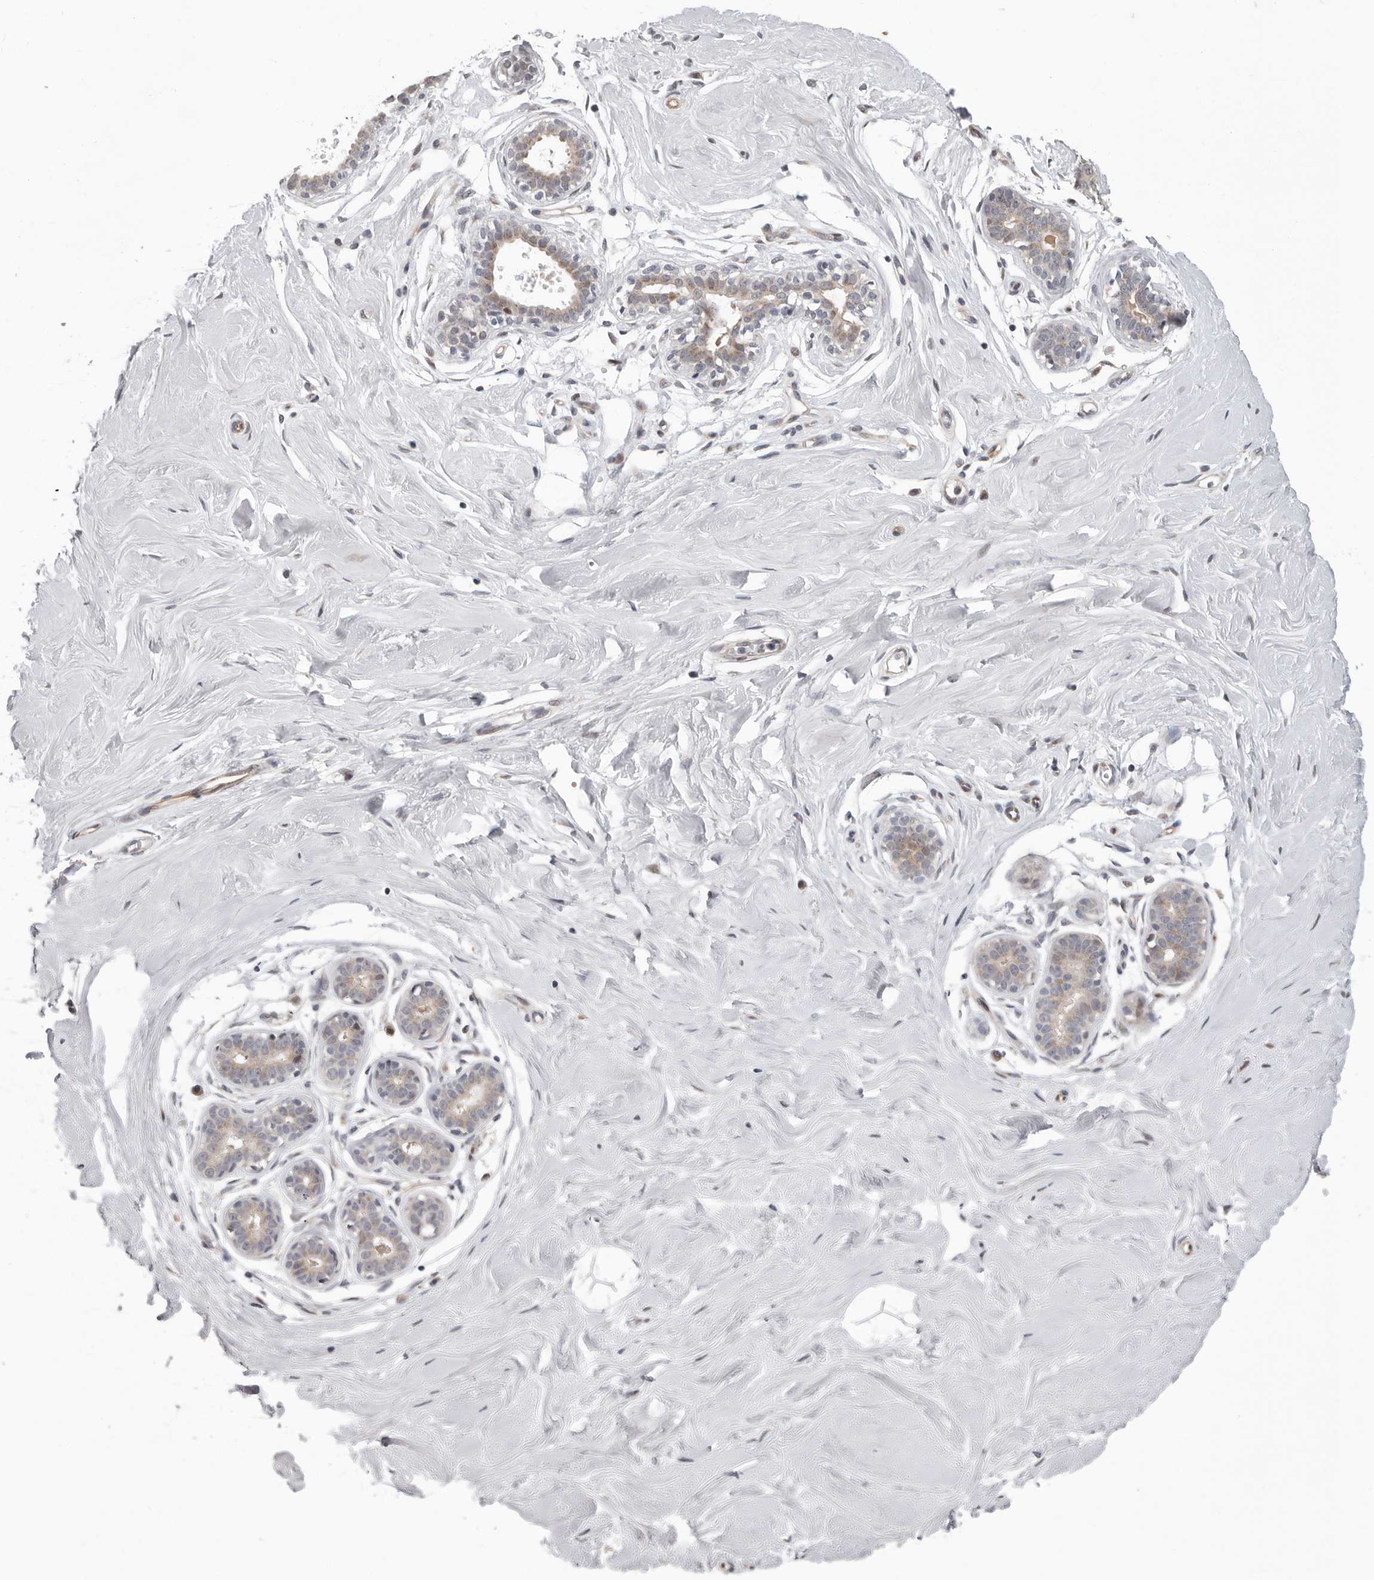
{"staining": {"intensity": "negative", "quantity": "none", "location": "none"}, "tissue": "breast", "cell_type": "Adipocytes", "image_type": "normal", "snomed": [{"axis": "morphology", "description": "Normal tissue, NOS"}, {"axis": "topography", "description": "Breast"}], "caption": "Immunohistochemical staining of benign breast shows no significant staining in adipocytes. Nuclei are stained in blue.", "gene": "RALGPS2", "patient": {"sex": "female", "age": 23}}